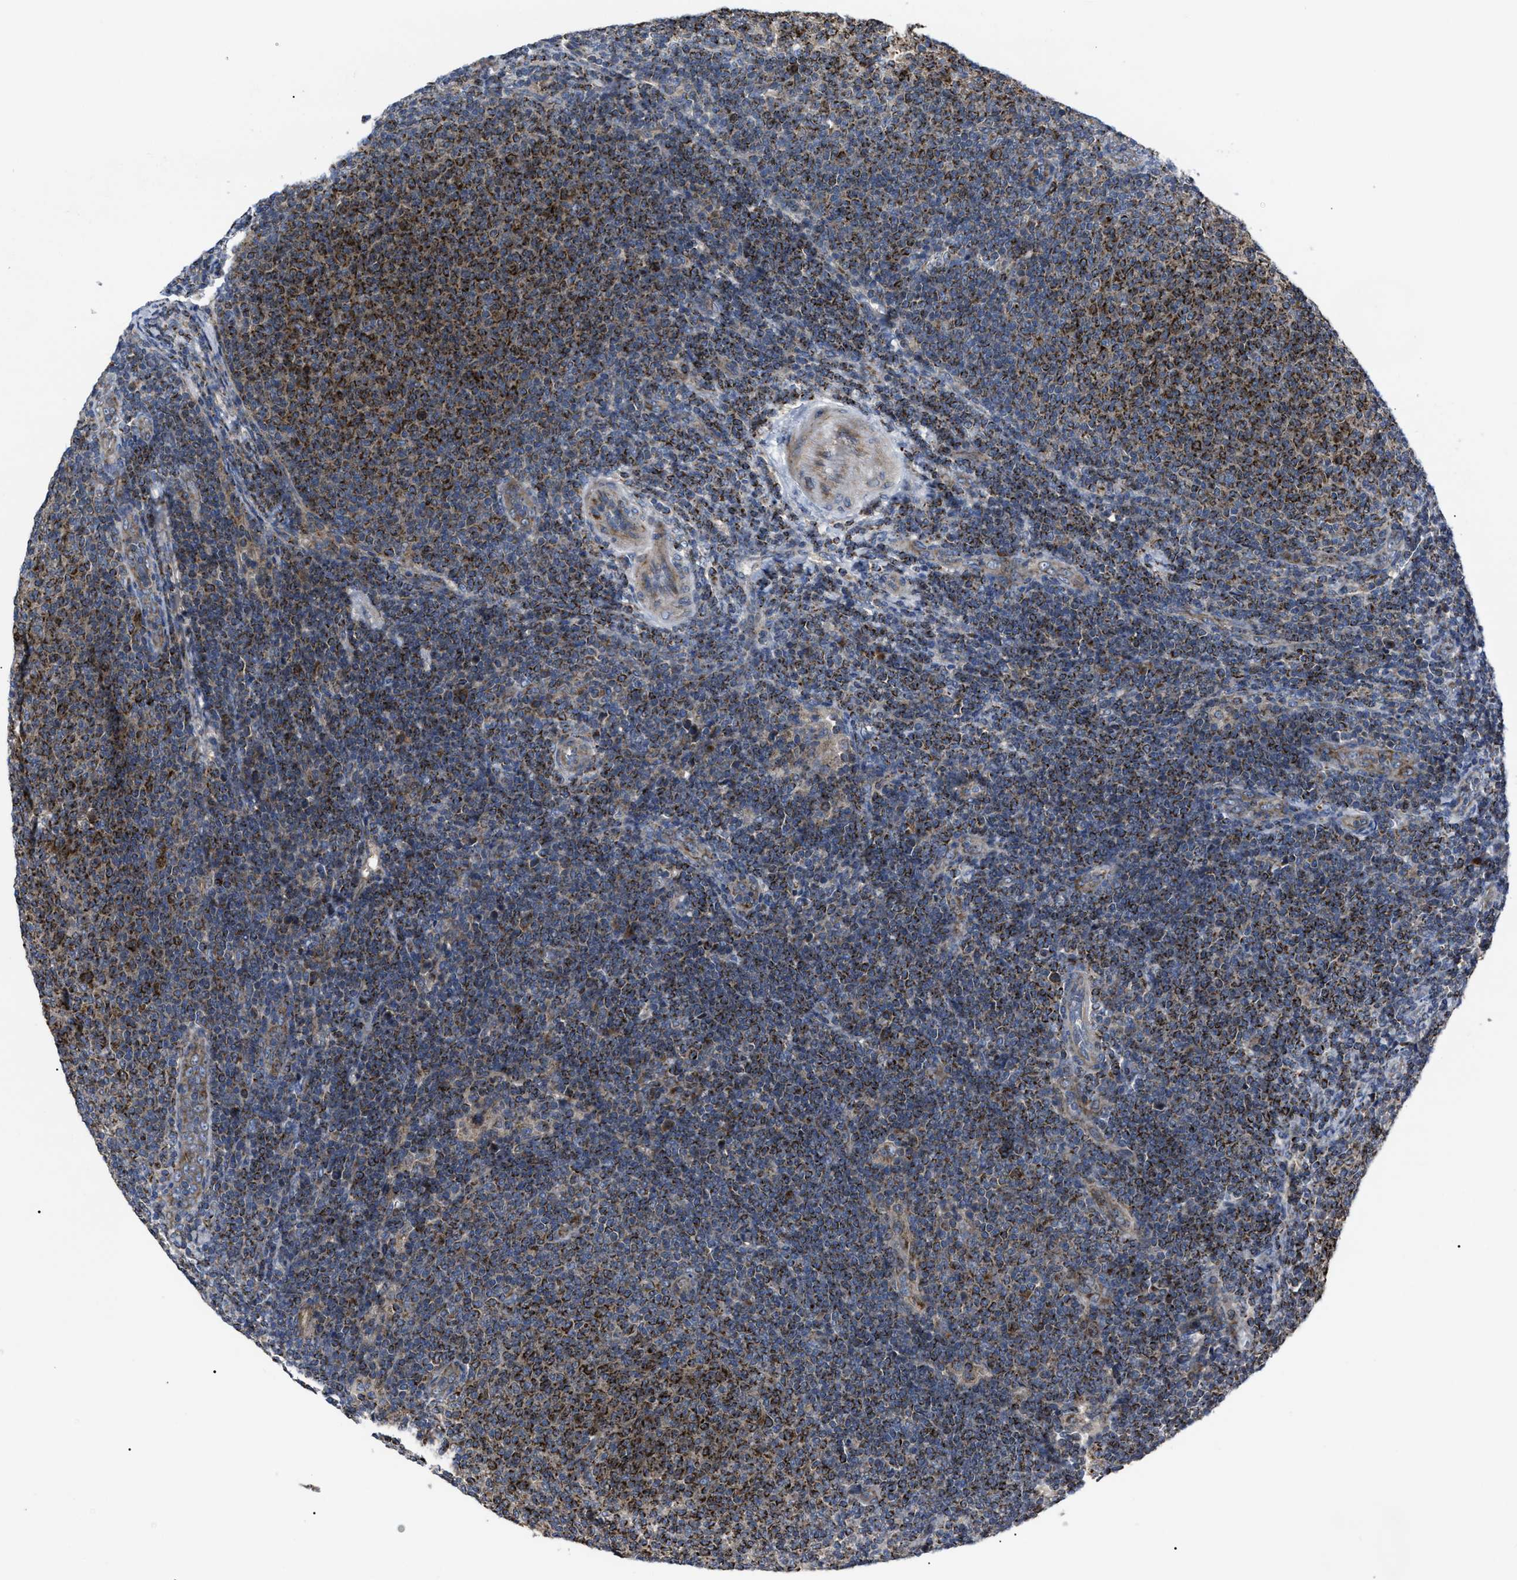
{"staining": {"intensity": "strong", "quantity": "25%-75%", "location": "cytoplasmic/membranous"}, "tissue": "lymphoma", "cell_type": "Tumor cells", "image_type": "cancer", "snomed": [{"axis": "morphology", "description": "Malignant lymphoma, non-Hodgkin's type, Low grade"}, {"axis": "topography", "description": "Lymph node"}], "caption": "High-power microscopy captured an immunohistochemistry (IHC) image of low-grade malignant lymphoma, non-Hodgkin's type, revealing strong cytoplasmic/membranous positivity in approximately 25%-75% of tumor cells.", "gene": "PASK", "patient": {"sex": "male", "age": 66}}